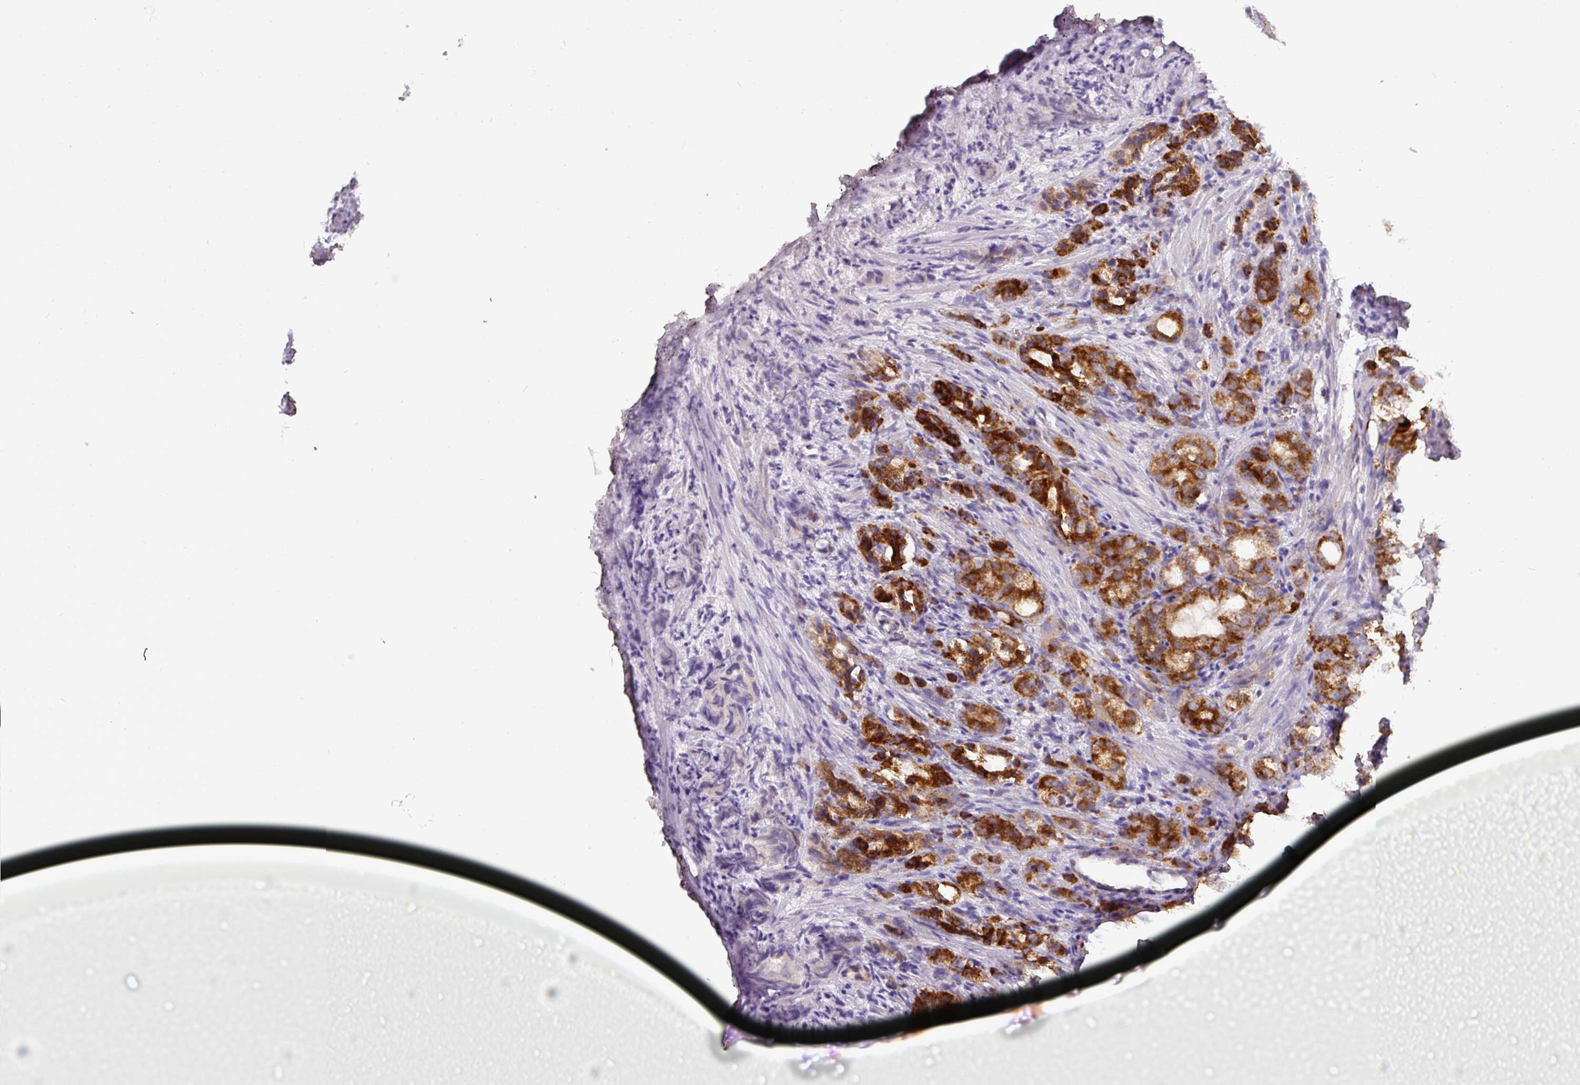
{"staining": {"intensity": "strong", "quantity": ">75%", "location": "cytoplasmic/membranous"}, "tissue": "prostate cancer", "cell_type": "Tumor cells", "image_type": "cancer", "snomed": [{"axis": "morphology", "description": "Adenocarcinoma, High grade"}, {"axis": "topography", "description": "Prostate"}], "caption": "Human prostate high-grade adenocarcinoma stained with a protein marker demonstrates strong staining in tumor cells.", "gene": "TRAPPC1", "patient": {"sex": "male", "age": 82}}